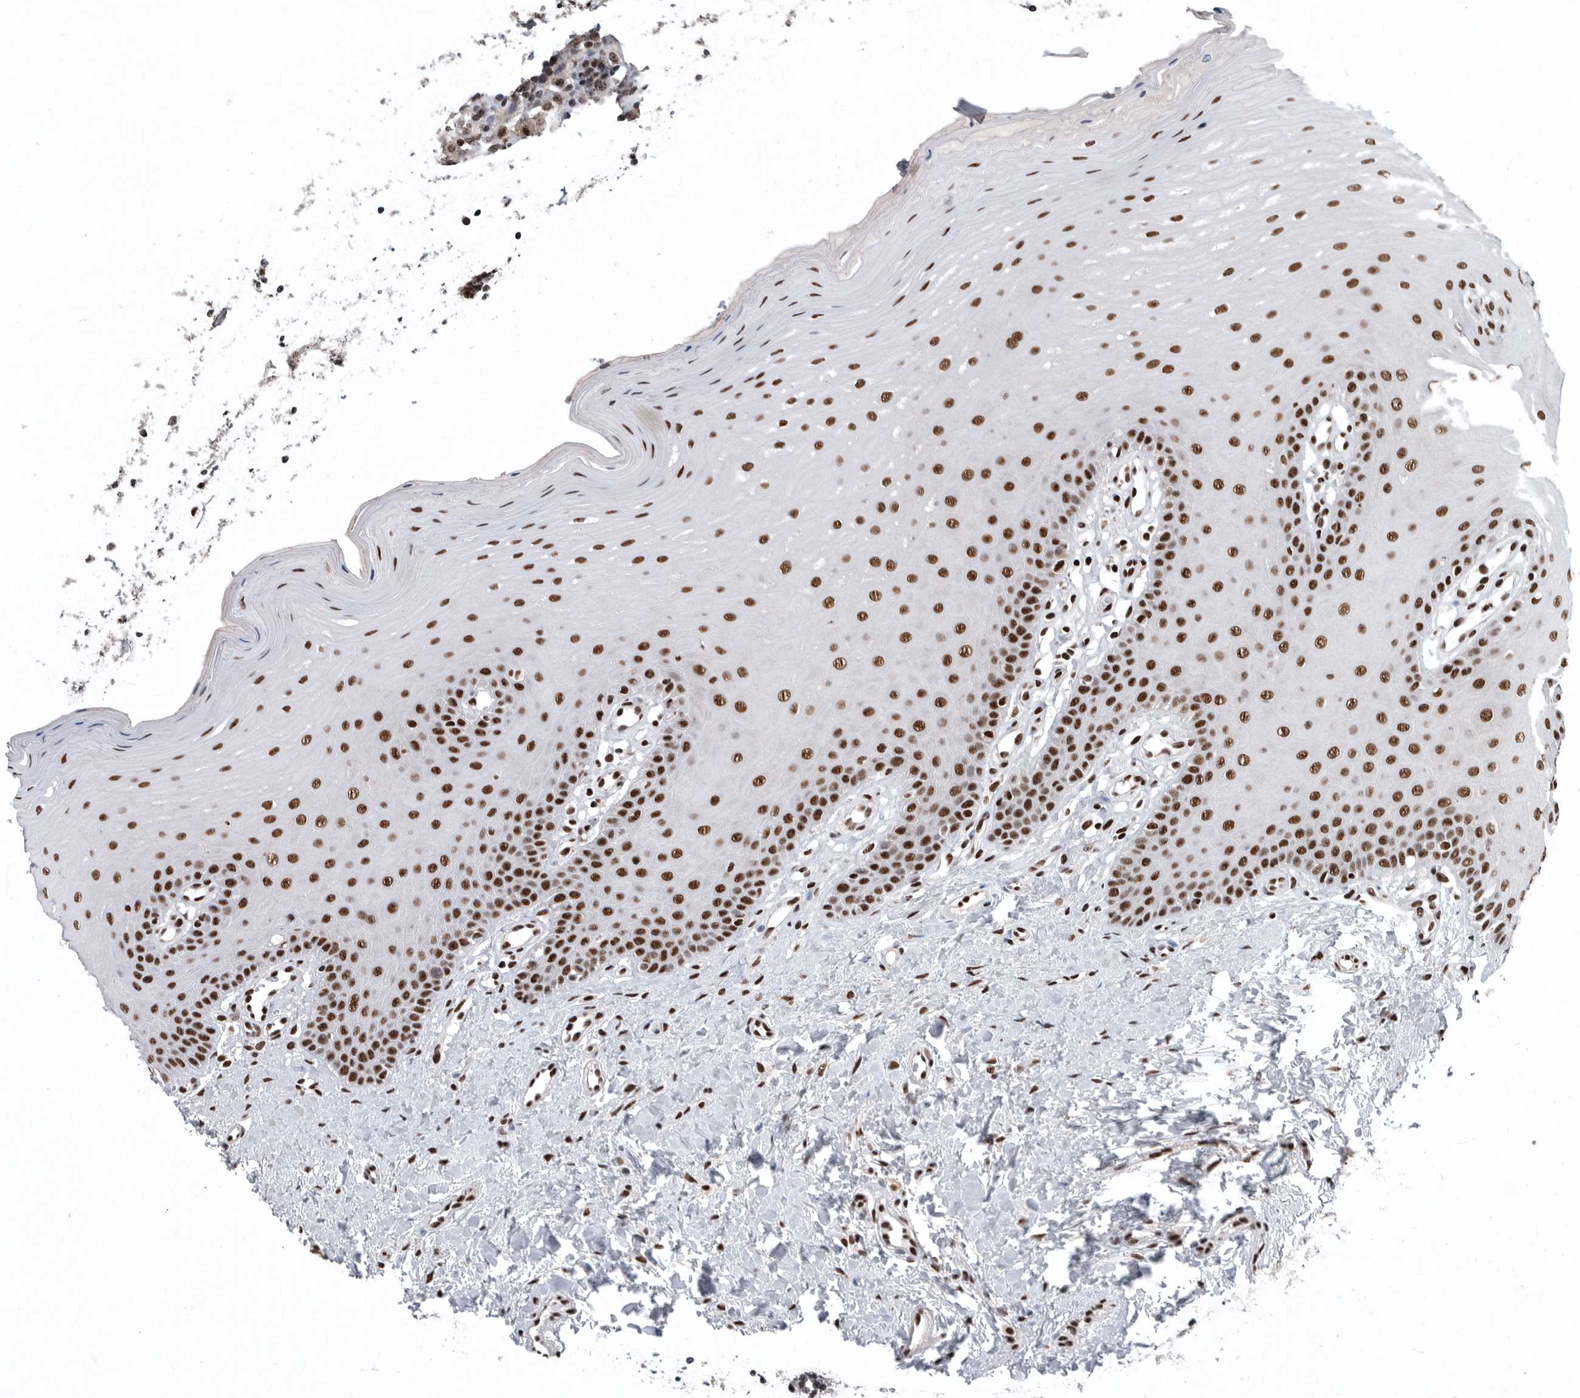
{"staining": {"intensity": "strong", "quantity": ">75%", "location": "nuclear"}, "tissue": "oral mucosa", "cell_type": "Squamous epithelial cells", "image_type": "normal", "snomed": [{"axis": "morphology", "description": "Normal tissue, NOS"}, {"axis": "topography", "description": "Oral tissue"}], "caption": "Immunohistochemistry (IHC) histopathology image of benign oral mucosa: human oral mucosa stained using immunohistochemistry (IHC) displays high levels of strong protein expression localized specifically in the nuclear of squamous epithelial cells, appearing as a nuclear brown color.", "gene": "SENP7", "patient": {"sex": "female", "age": 39}}